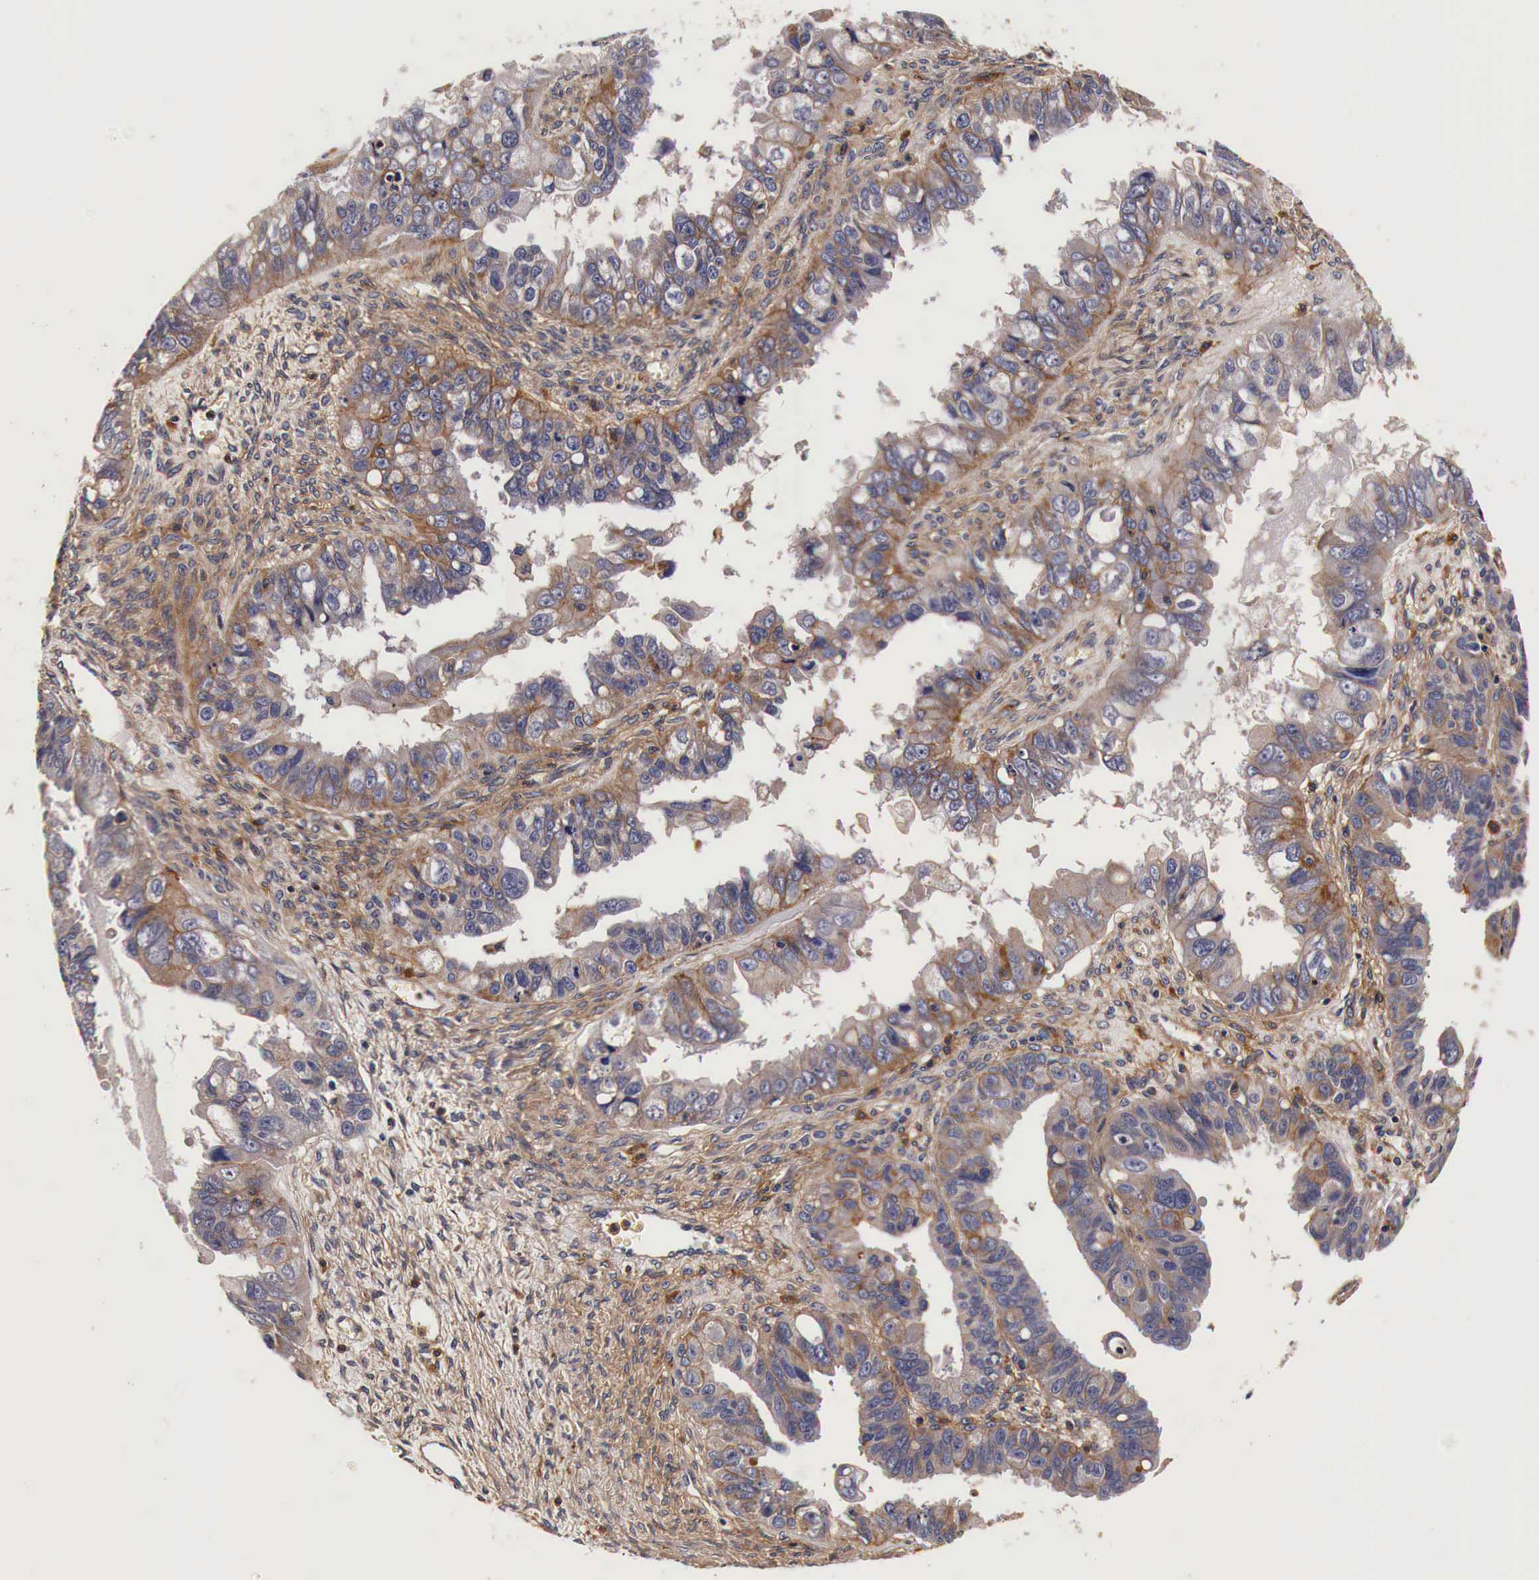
{"staining": {"intensity": "weak", "quantity": ">75%", "location": "cytoplasmic/membranous"}, "tissue": "ovarian cancer", "cell_type": "Tumor cells", "image_type": "cancer", "snomed": [{"axis": "morphology", "description": "Carcinoma, endometroid"}, {"axis": "topography", "description": "Ovary"}], "caption": "Tumor cells reveal weak cytoplasmic/membranous expression in approximately >75% of cells in ovarian endometroid carcinoma.", "gene": "RP2", "patient": {"sex": "female", "age": 85}}